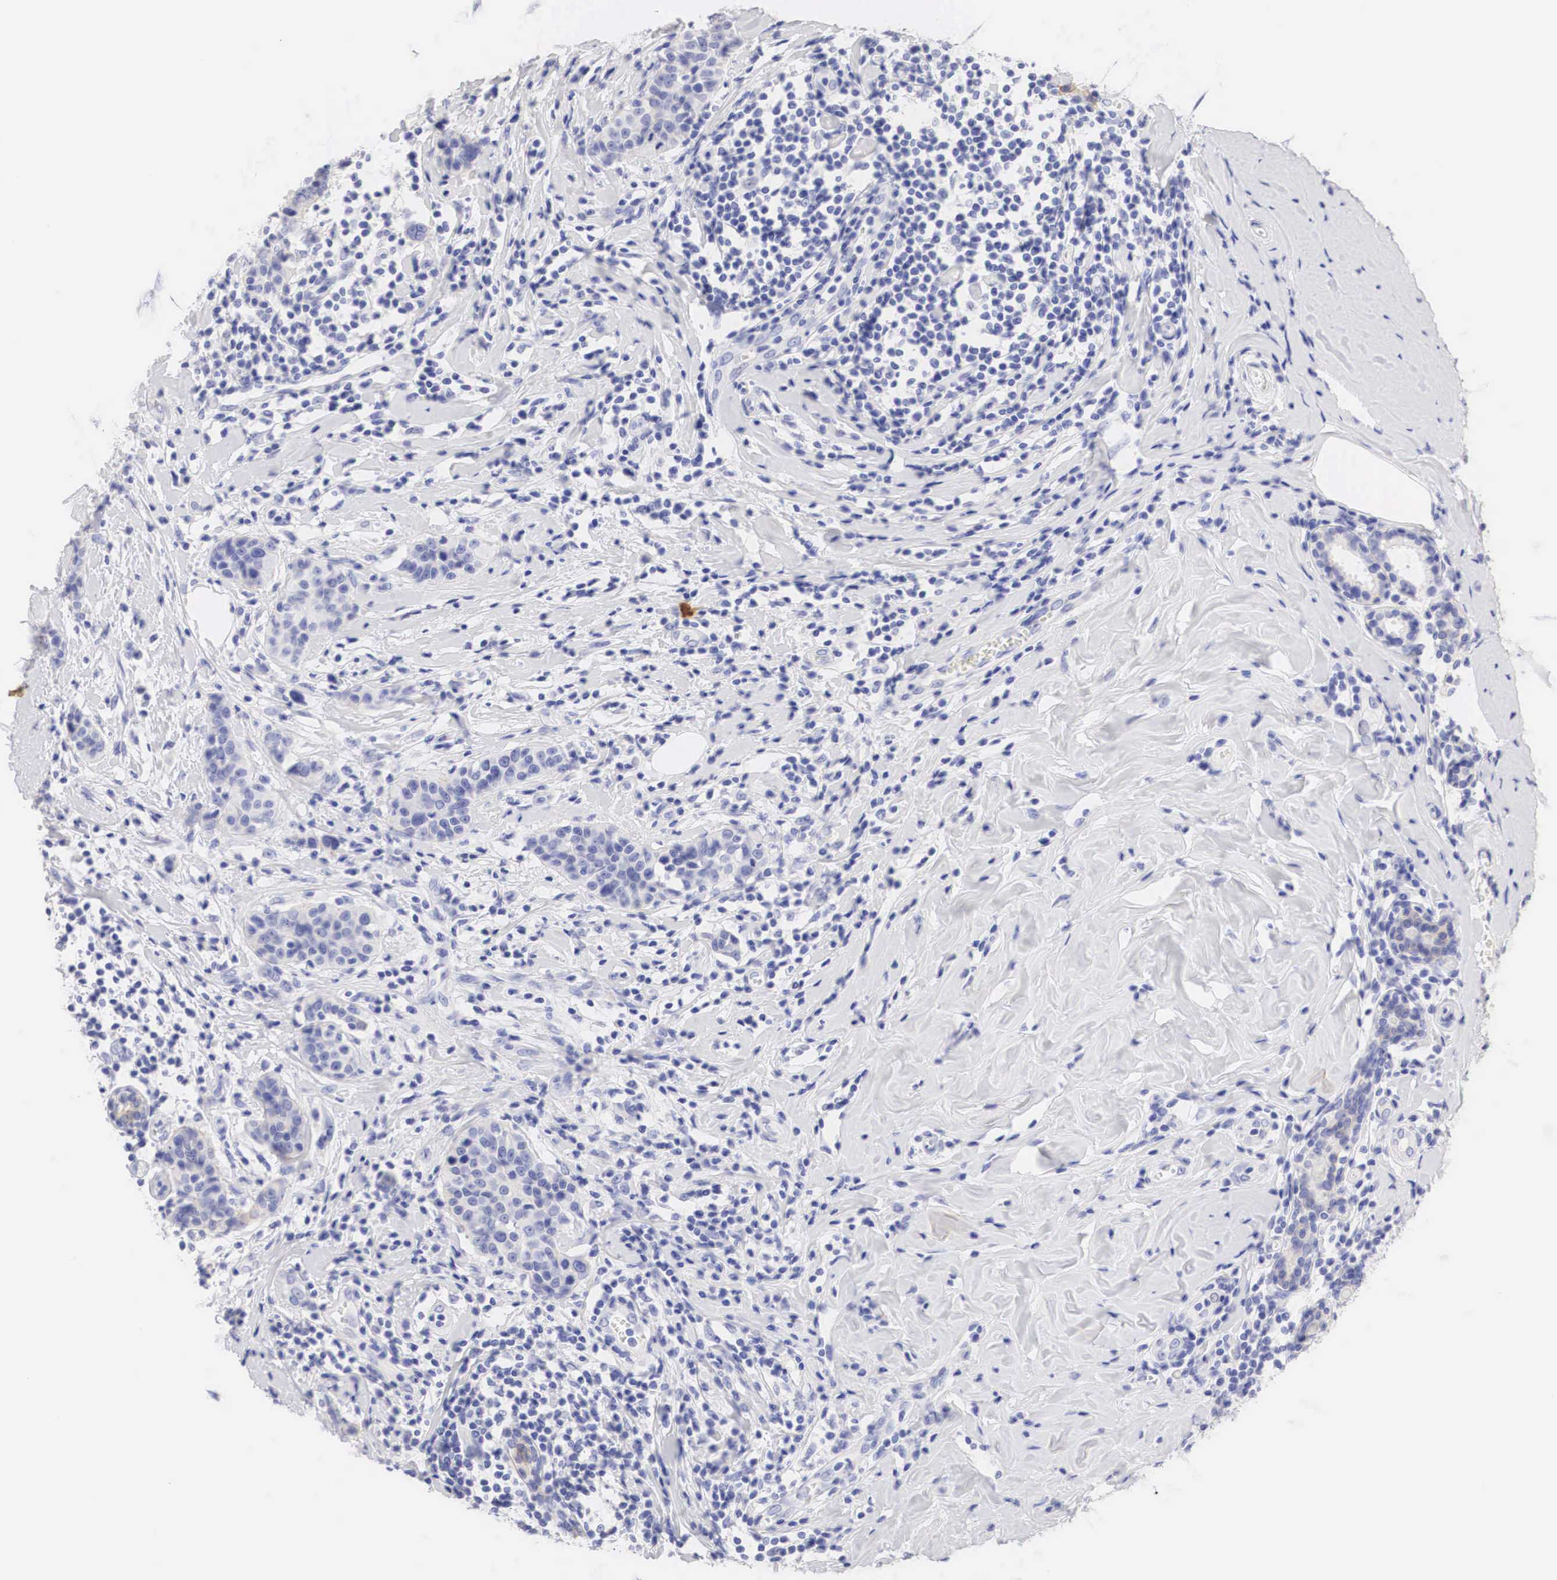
{"staining": {"intensity": "weak", "quantity": "25%-75%", "location": "cytoplasmic/membranous"}, "tissue": "breast cancer", "cell_type": "Tumor cells", "image_type": "cancer", "snomed": [{"axis": "morphology", "description": "Duct carcinoma"}, {"axis": "topography", "description": "Breast"}], "caption": "High-power microscopy captured an IHC photomicrograph of intraductal carcinoma (breast), revealing weak cytoplasmic/membranous expression in approximately 25%-75% of tumor cells.", "gene": "ERBB2", "patient": {"sex": "female", "age": 55}}